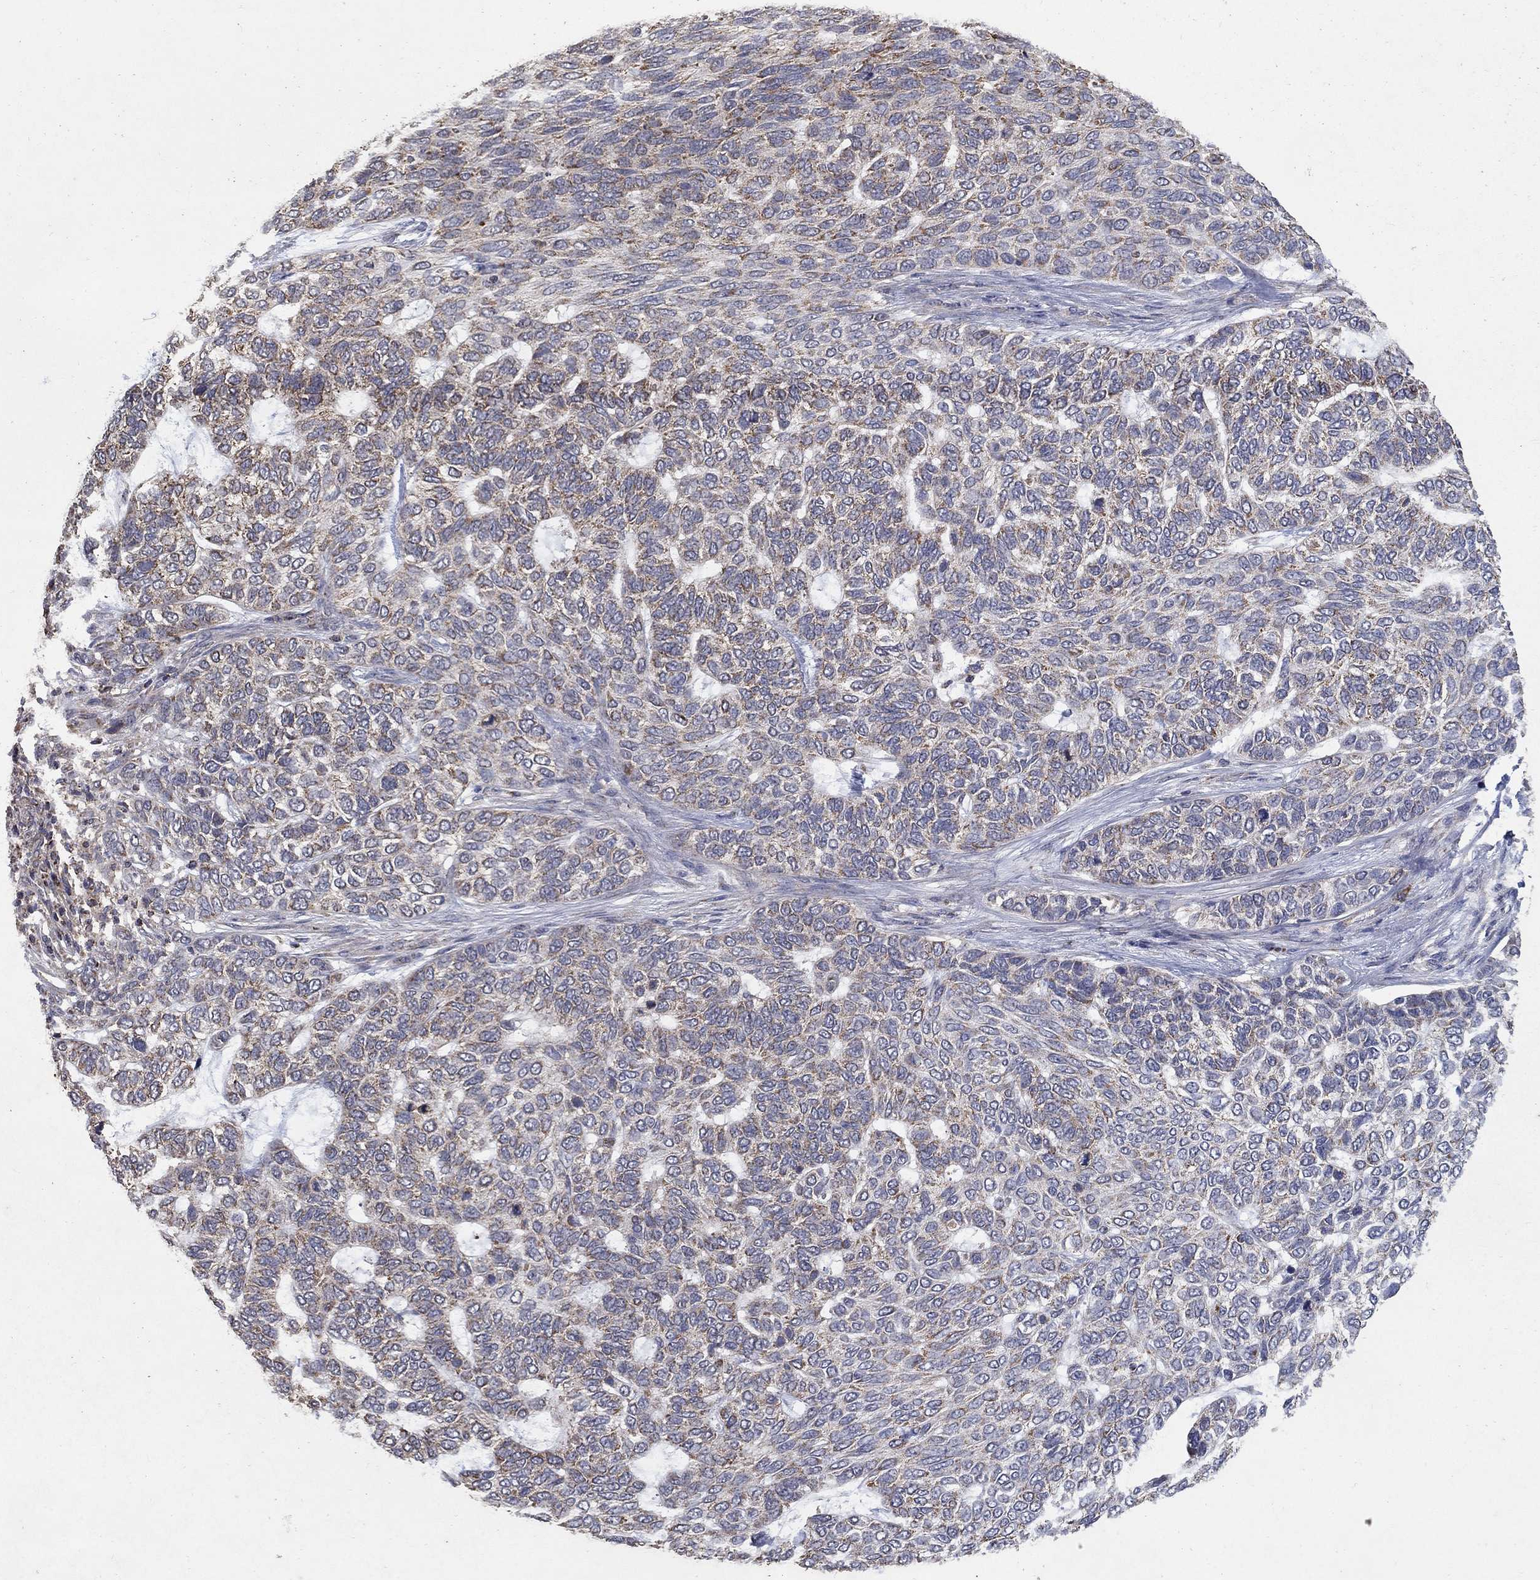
{"staining": {"intensity": "weak", "quantity": ">75%", "location": "cytoplasmic/membranous"}, "tissue": "skin cancer", "cell_type": "Tumor cells", "image_type": "cancer", "snomed": [{"axis": "morphology", "description": "Basal cell carcinoma"}, {"axis": "topography", "description": "Skin"}], "caption": "Skin cancer stained with a protein marker exhibits weak staining in tumor cells.", "gene": "GPSM1", "patient": {"sex": "female", "age": 65}}